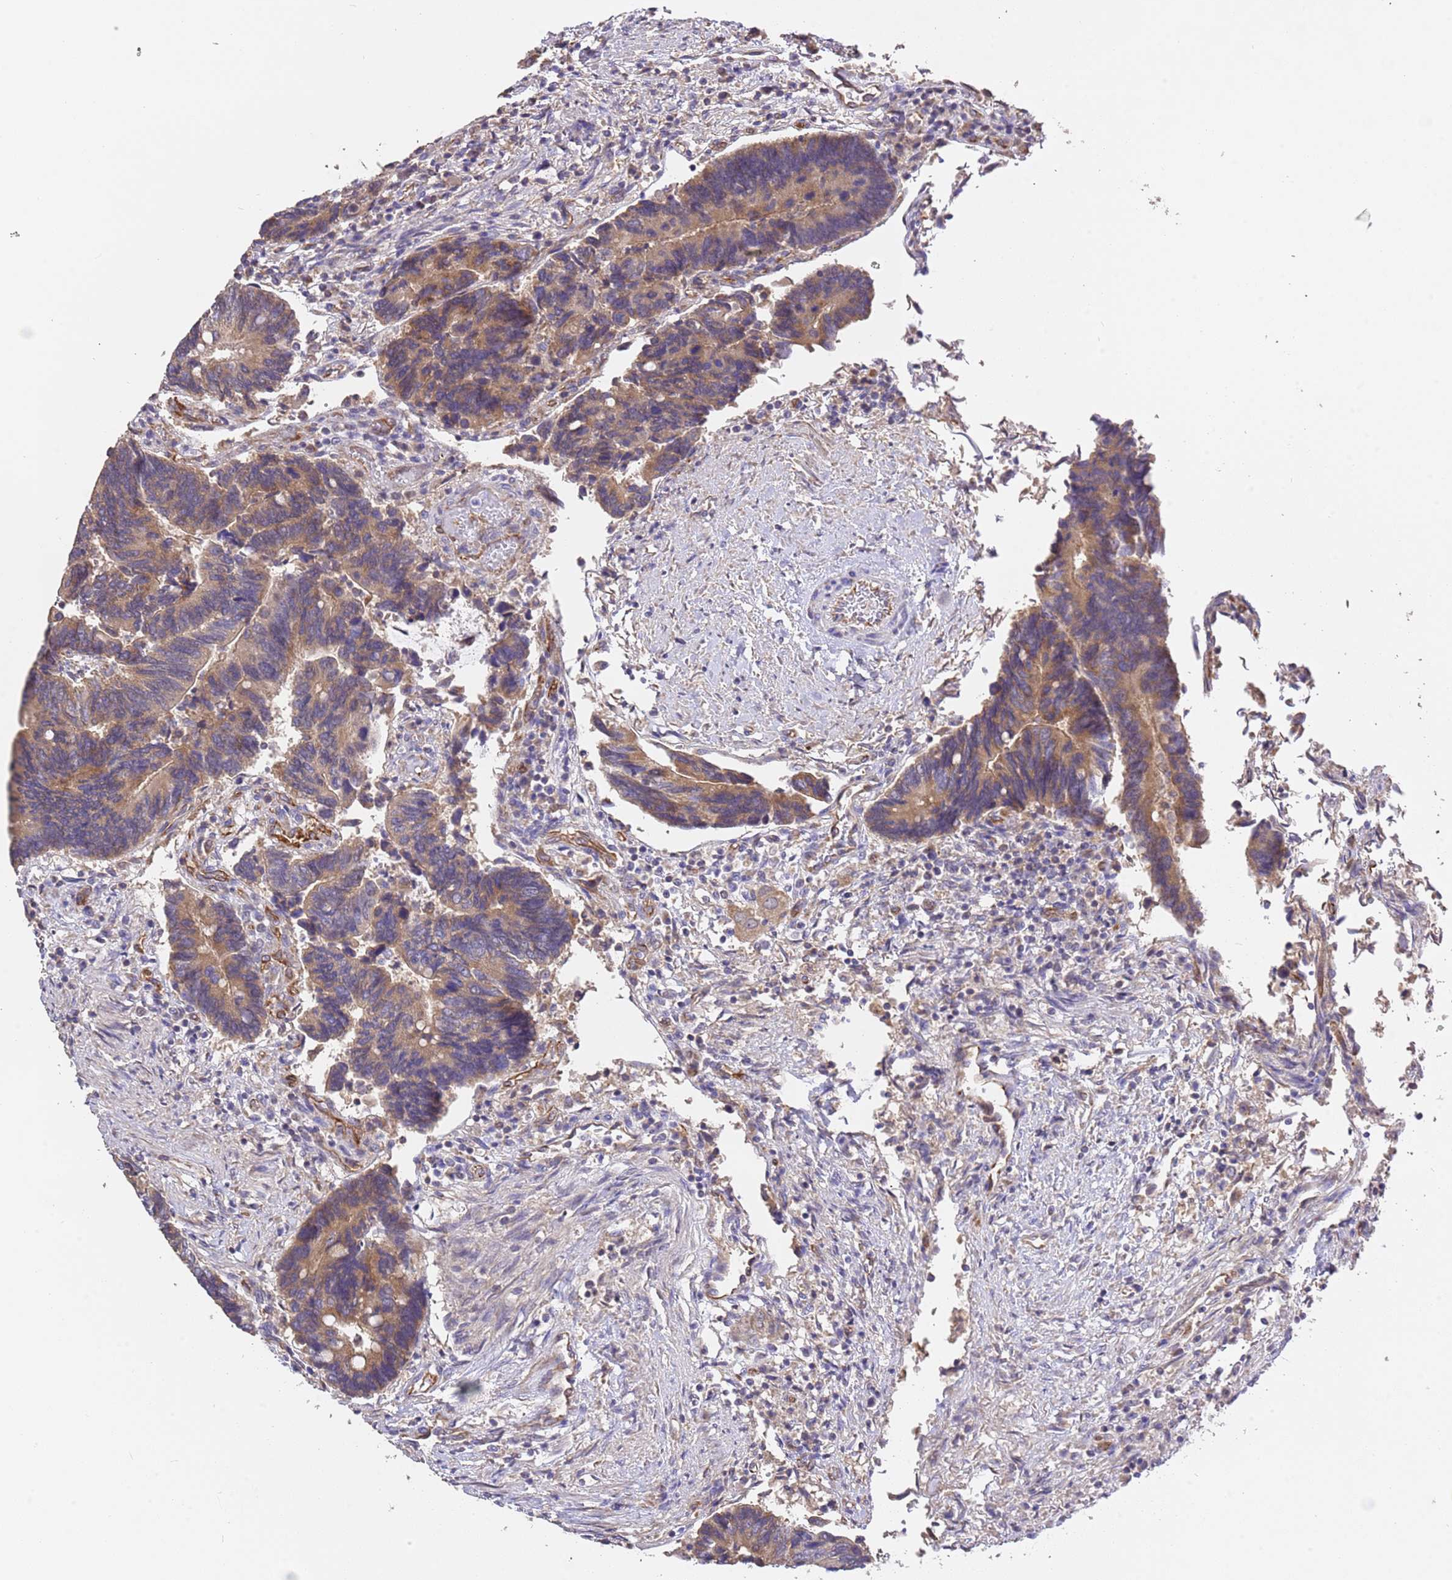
{"staining": {"intensity": "moderate", "quantity": ">75%", "location": "cytoplasmic/membranous"}, "tissue": "colorectal cancer", "cell_type": "Tumor cells", "image_type": "cancer", "snomed": [{"axis": "morphology", "description": "Adenocarcinoma, NOS"}, {"axis": "topography", "description": "Colon"}], "caption": "High-magnification brightfield microscopy of colorectal adenocarcinoma stained with DAB (brown) and counterstained with hematoxylin (blue). tumor cells exhibit moderate cytoplasmic/membranous staining is seen in about>75% of cells.", "gene": "DOCK9", "patient": {"sex": "male", "age": 87}}